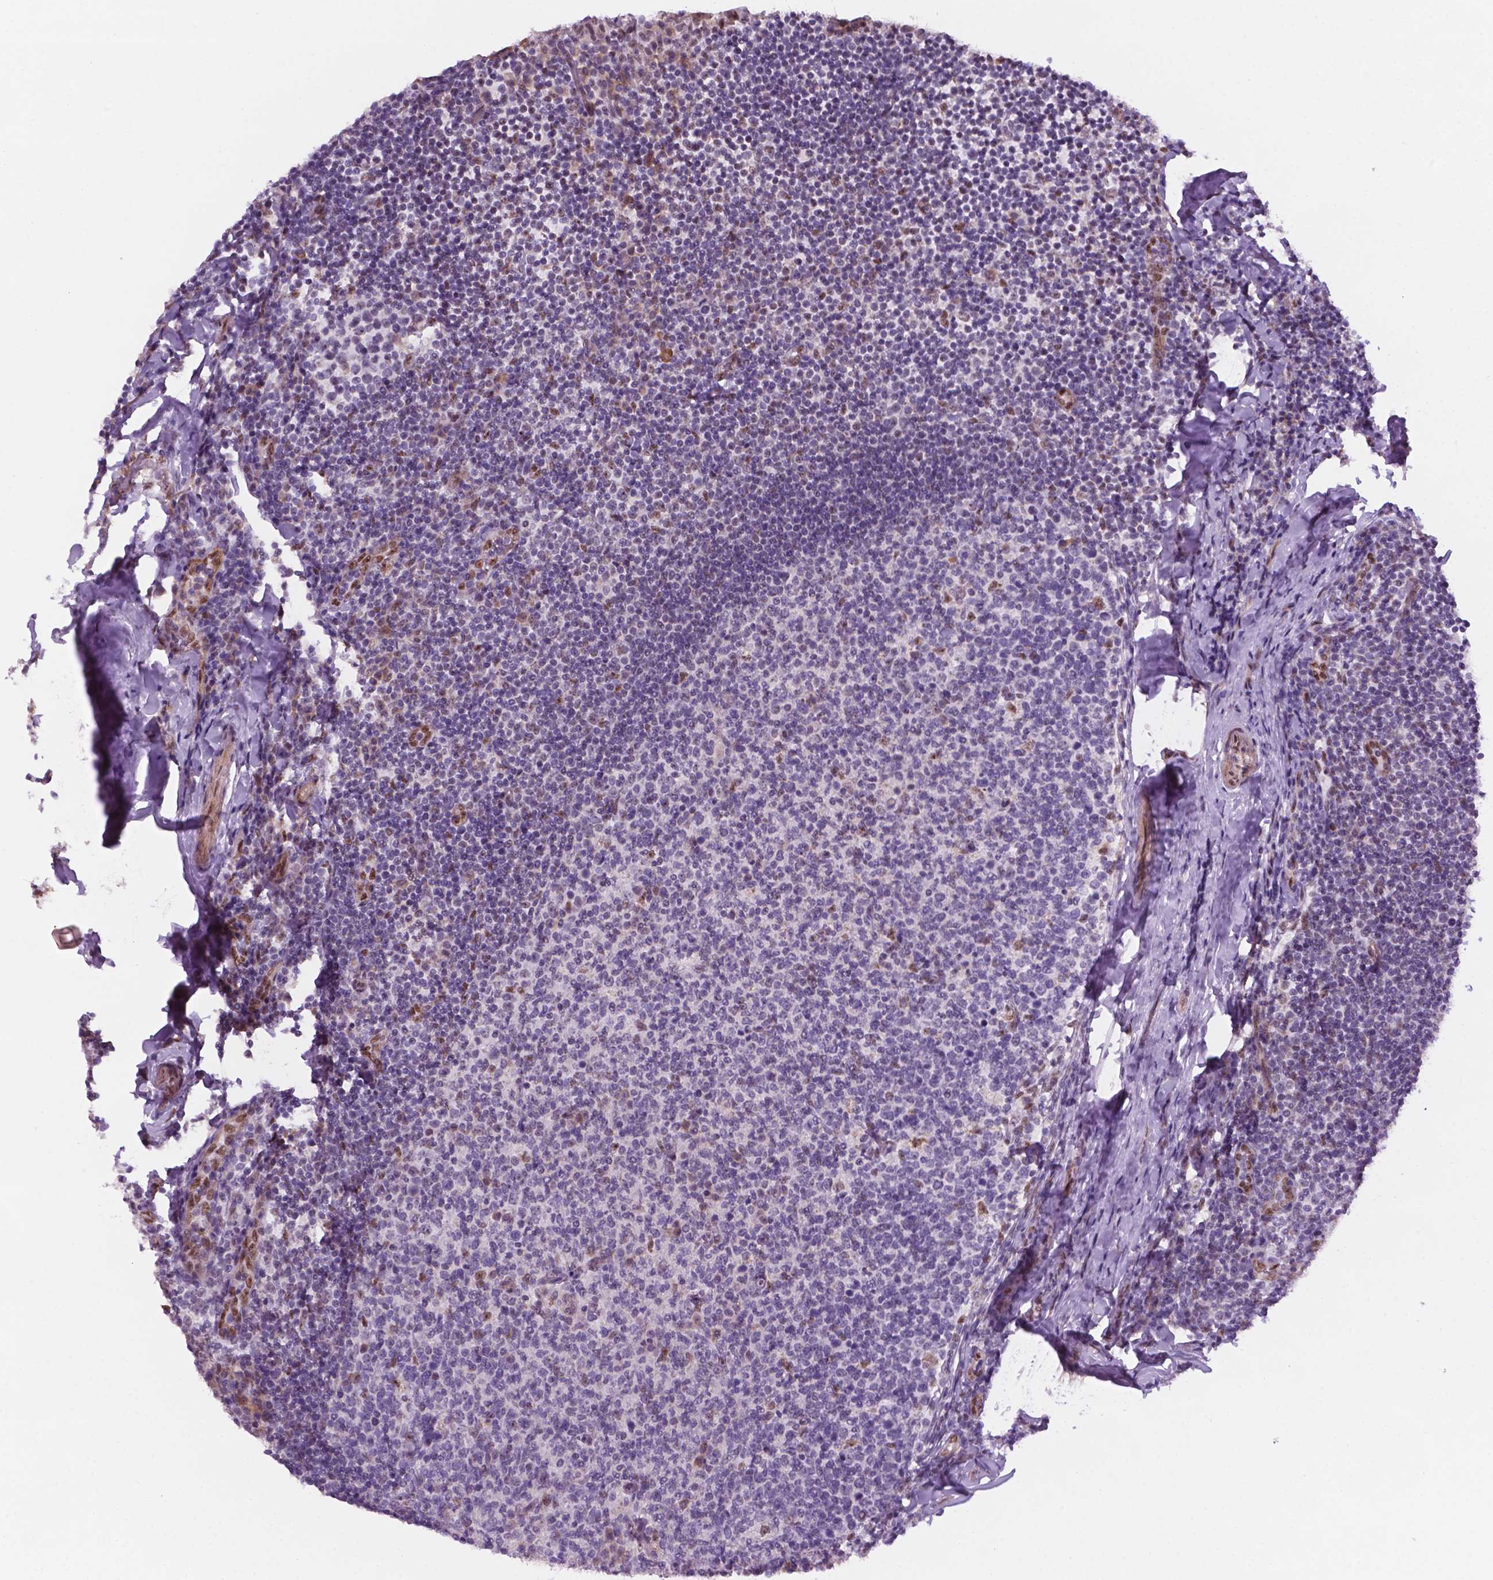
{"staining": {"intensity": "moderate", "quantity": "<25%", "location": "nuclear"}, "tissue": "tonsil", "cell_type": "Germinal center cells", "image_type": "normal", "snomed": [{"axis": "morphology", "description": "Normal tissue, NOS"}, {"axis": "topography", "description": "Tonsil"}], "caption": "DAB immunohistochemical staining of benign human tonsil shows moderate nuclear protein staining in about <25% of germinal center cells.", "gene": "C18orf21", "patient": {"sex": "female", "age": 10}}